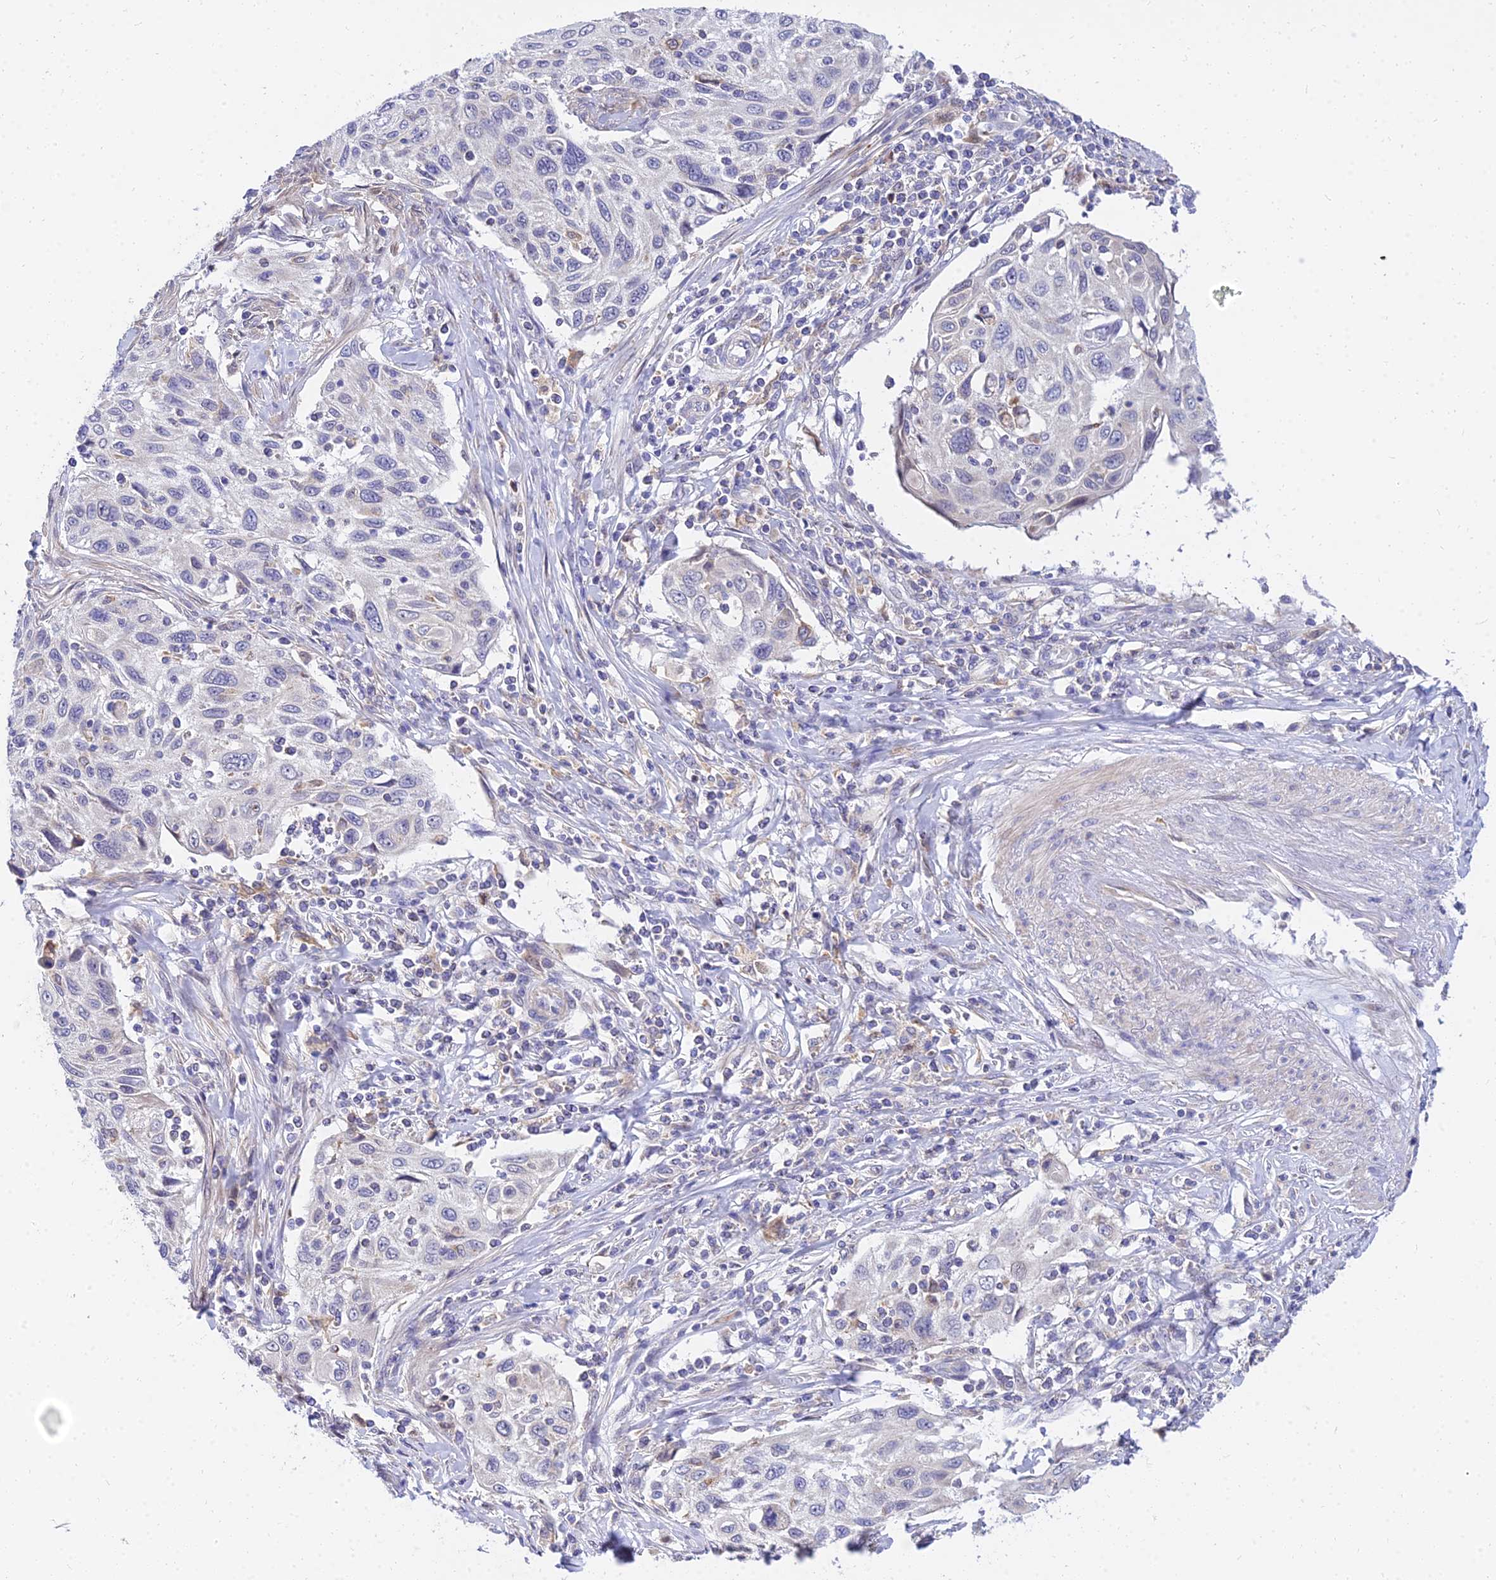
{"staining": {"intensity": "negative", "quantity": "none", "location": "none"}, "tissue": "cervical cancer", "cell_type": "Tumor cells", "image_type": "cancer", "snomed": [{"axis": "morphology", "description": "Squamous cell carcinoma, NOS"}, {"axis": "topography", "description": "Cervix"}], "caption": "High magnification brightfield microscopy of squamous cell carcinoma (cervical) stained with DAB (3,3'-diaminobenzidine) (brown) and counterstained with hematoxylin (blue): tumor cells show no significant staining.", "gene": "ARL8B", "patient": {"sex": "female", "age": 70}}